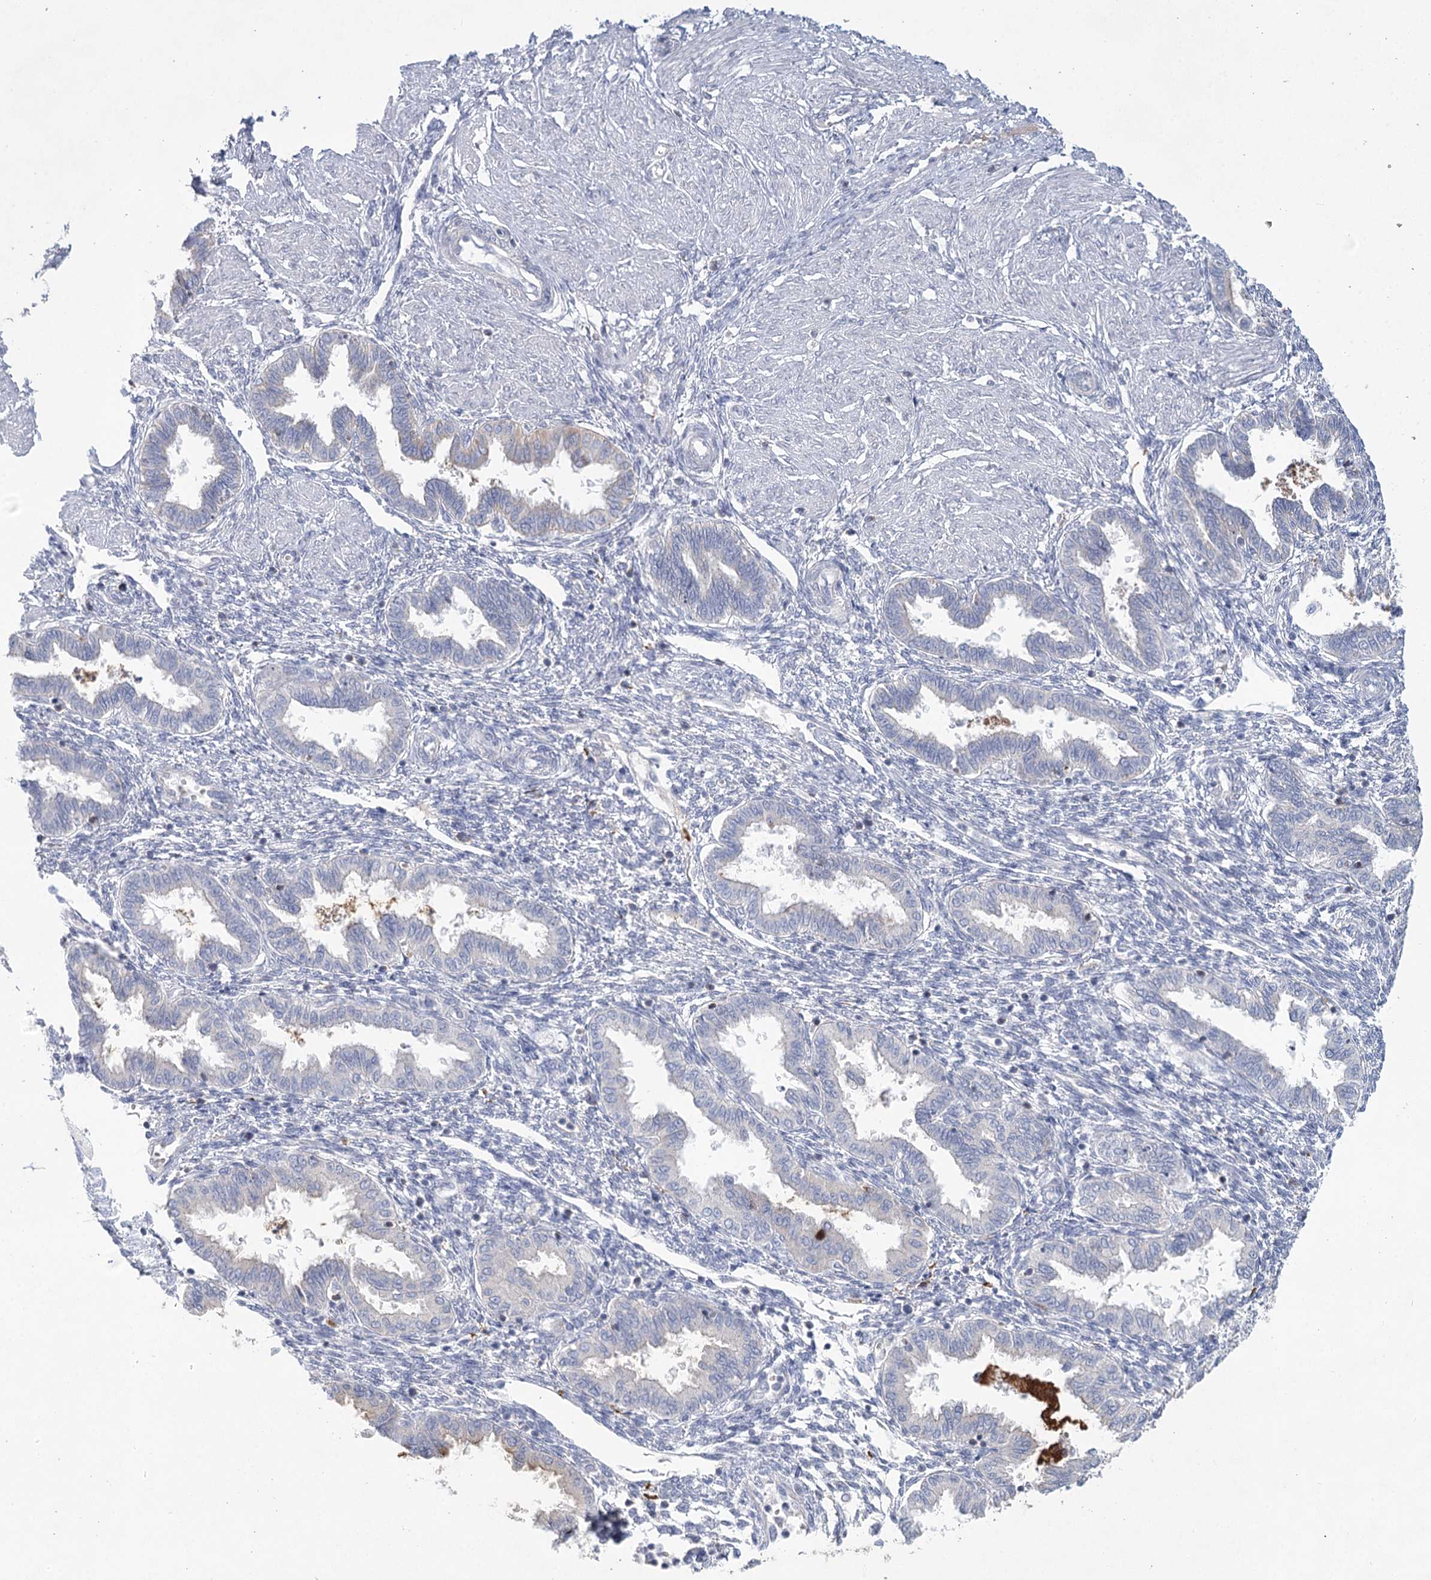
{"staining": {"intensity": "negative", "quantity": "none", "location": "none"}, "tissue": "endometrium", "cell_type": "Cells in endometrial stroma", "image_type": "normal", "snomed": [{"axis": "morphology", "description": "Normal tissue, NOS"}, {"axis": "topography", "description": "Endometrium"}], "caption": "IHC of unremarkable endometrium shows no positivity in cells in endometrial stroma.", "gene": "ARHGAP44", "patient": {"sex": "female", "age": 33}}